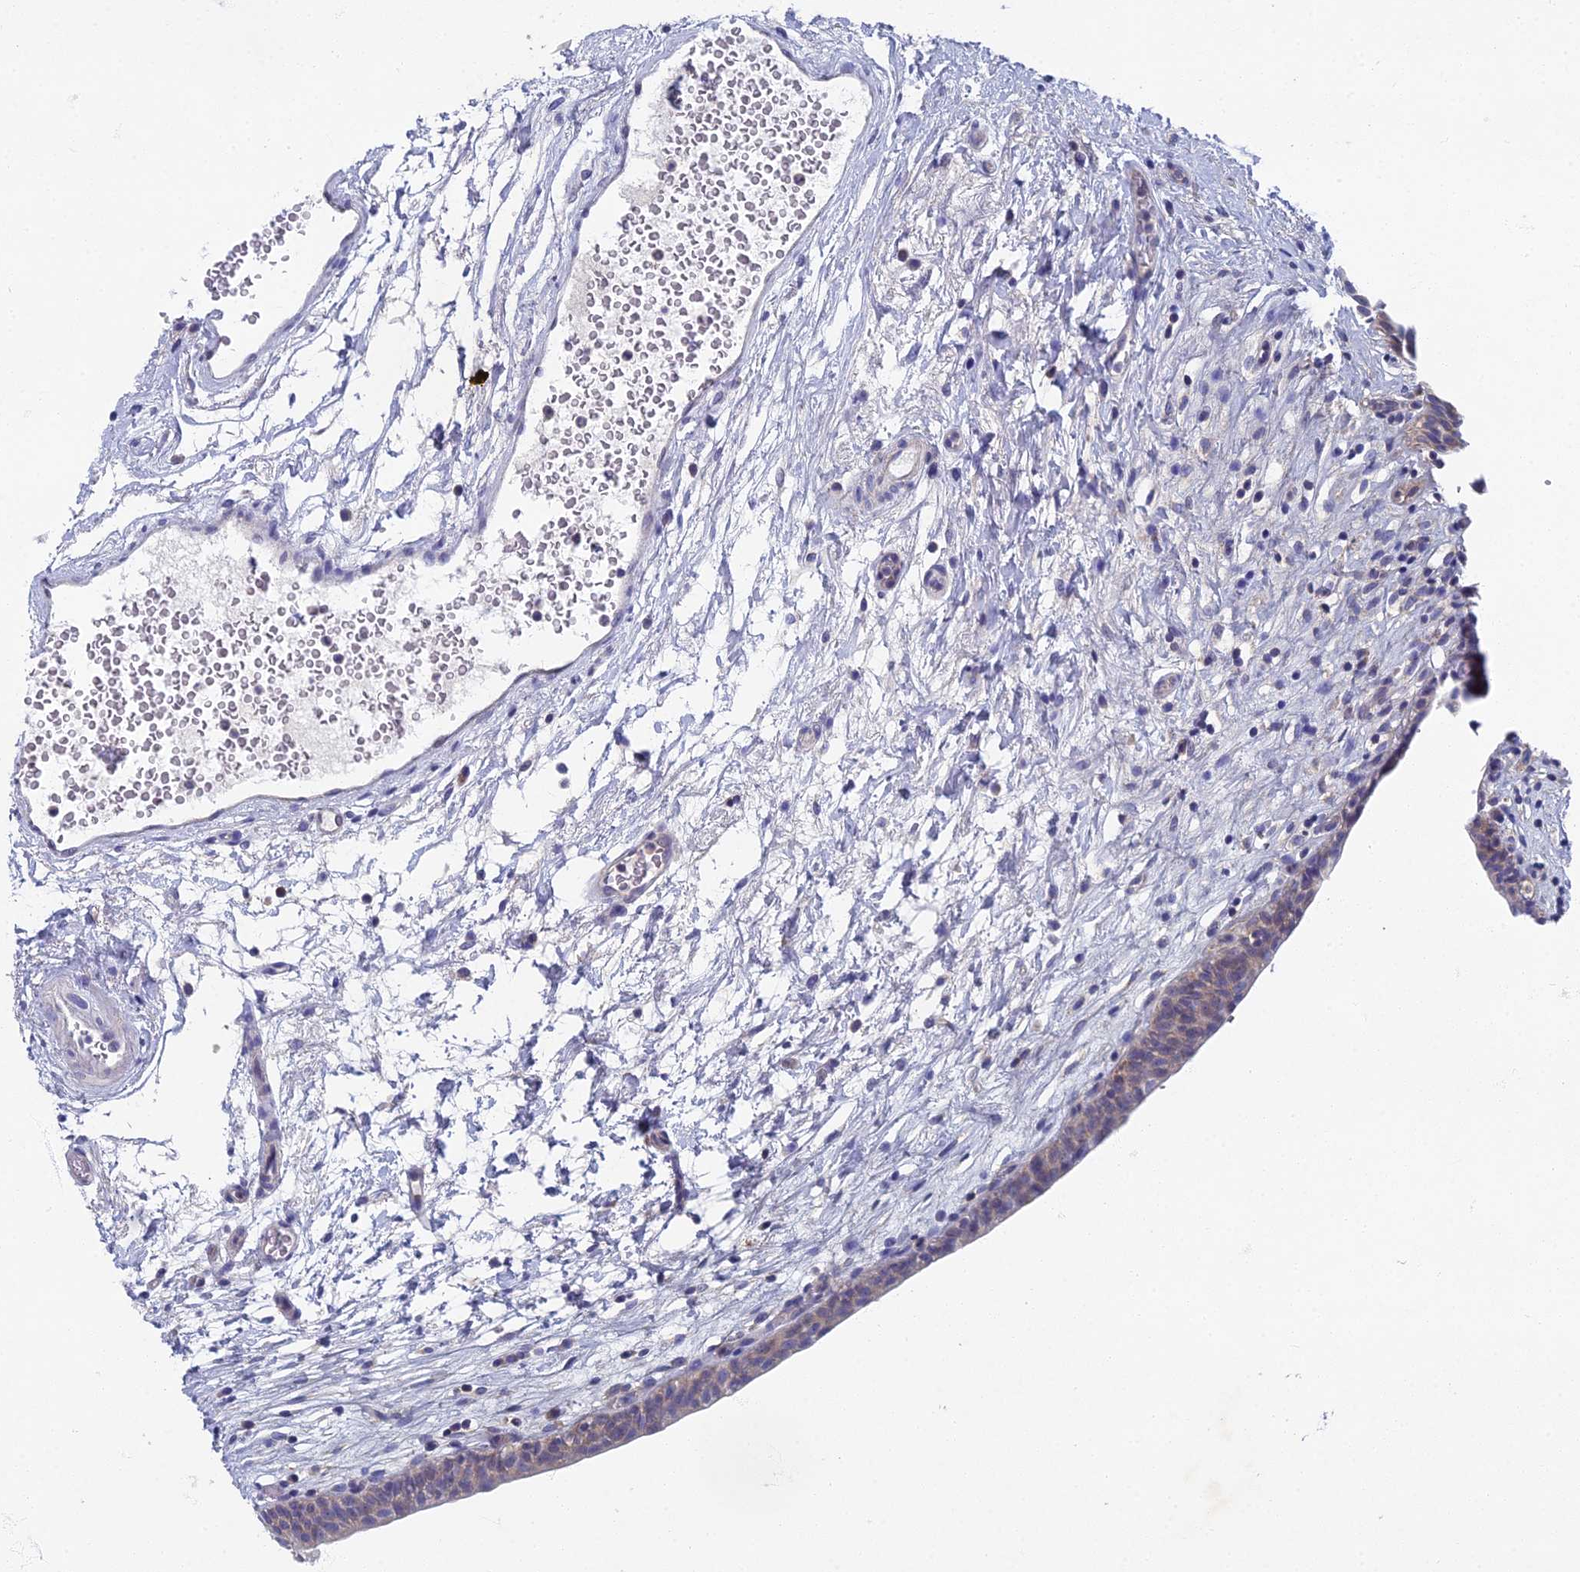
{"staining": {"intensity": "weak", "quantity": "<25%", "location": "cytoplasmic/membranous"}, "tissue": "urinary bladder", "cell_type": "Urothelial cells", "image_type": "normal", "snomed": [{"axis": "morphology", "description": "Normal tissue, NOS"}, {"axis": "topography", "description": "Urinary bladder"}], "caption": "The histopathology image exhibits no staining of urothelial cells in unremarkable urinary bladder.", "gene": "SPIN4", "patient": {"sex": "male", "age": 83}}